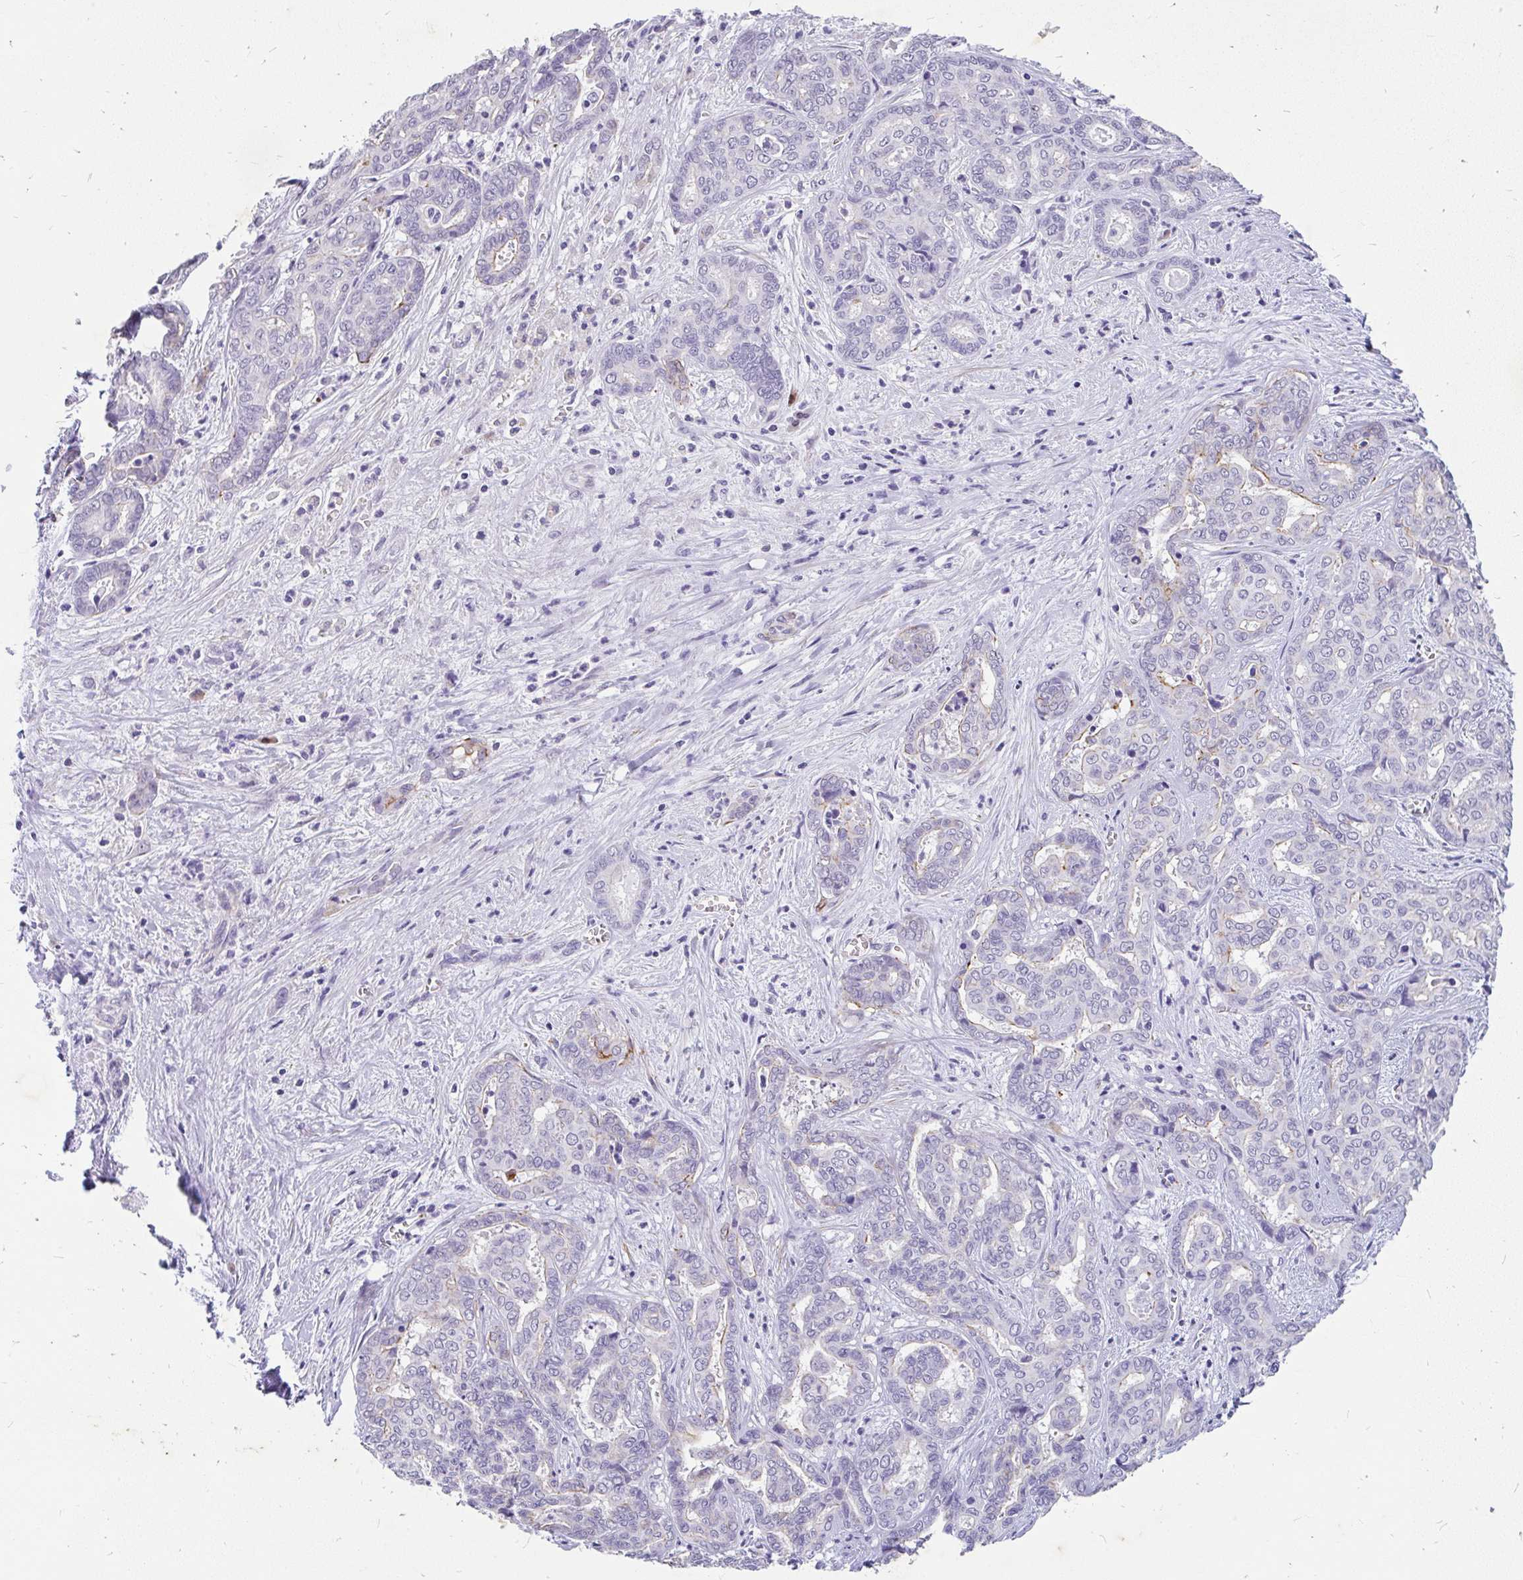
{"staining": {"intensity": "moderate", "quantity": "<25%", "location": "cytoplasmic/membranous"}, "tissue": "liver cancer", "cell_type": "Tumor cells", "image_type": "cancer", "snomed": [{"axis": "morphology", "description": "Cholangiocarcinoma"}, {"axis": "topography", "description": "Liver"}], "caption": "IHC staining of liver cancer (cholangiocarcinoma), which reveals low levels of moderate cytoplasmic/membranous positivity in approximately <25% of tumor cells indicating moderate cytoplasmic/membranous protein expression. The staining was performed using DAB (brown) for protein detection and nuclei were counterstained in hematoxylin (blue).", "gene": "EML5", "patient": {"sex": "female", "age": 64}}